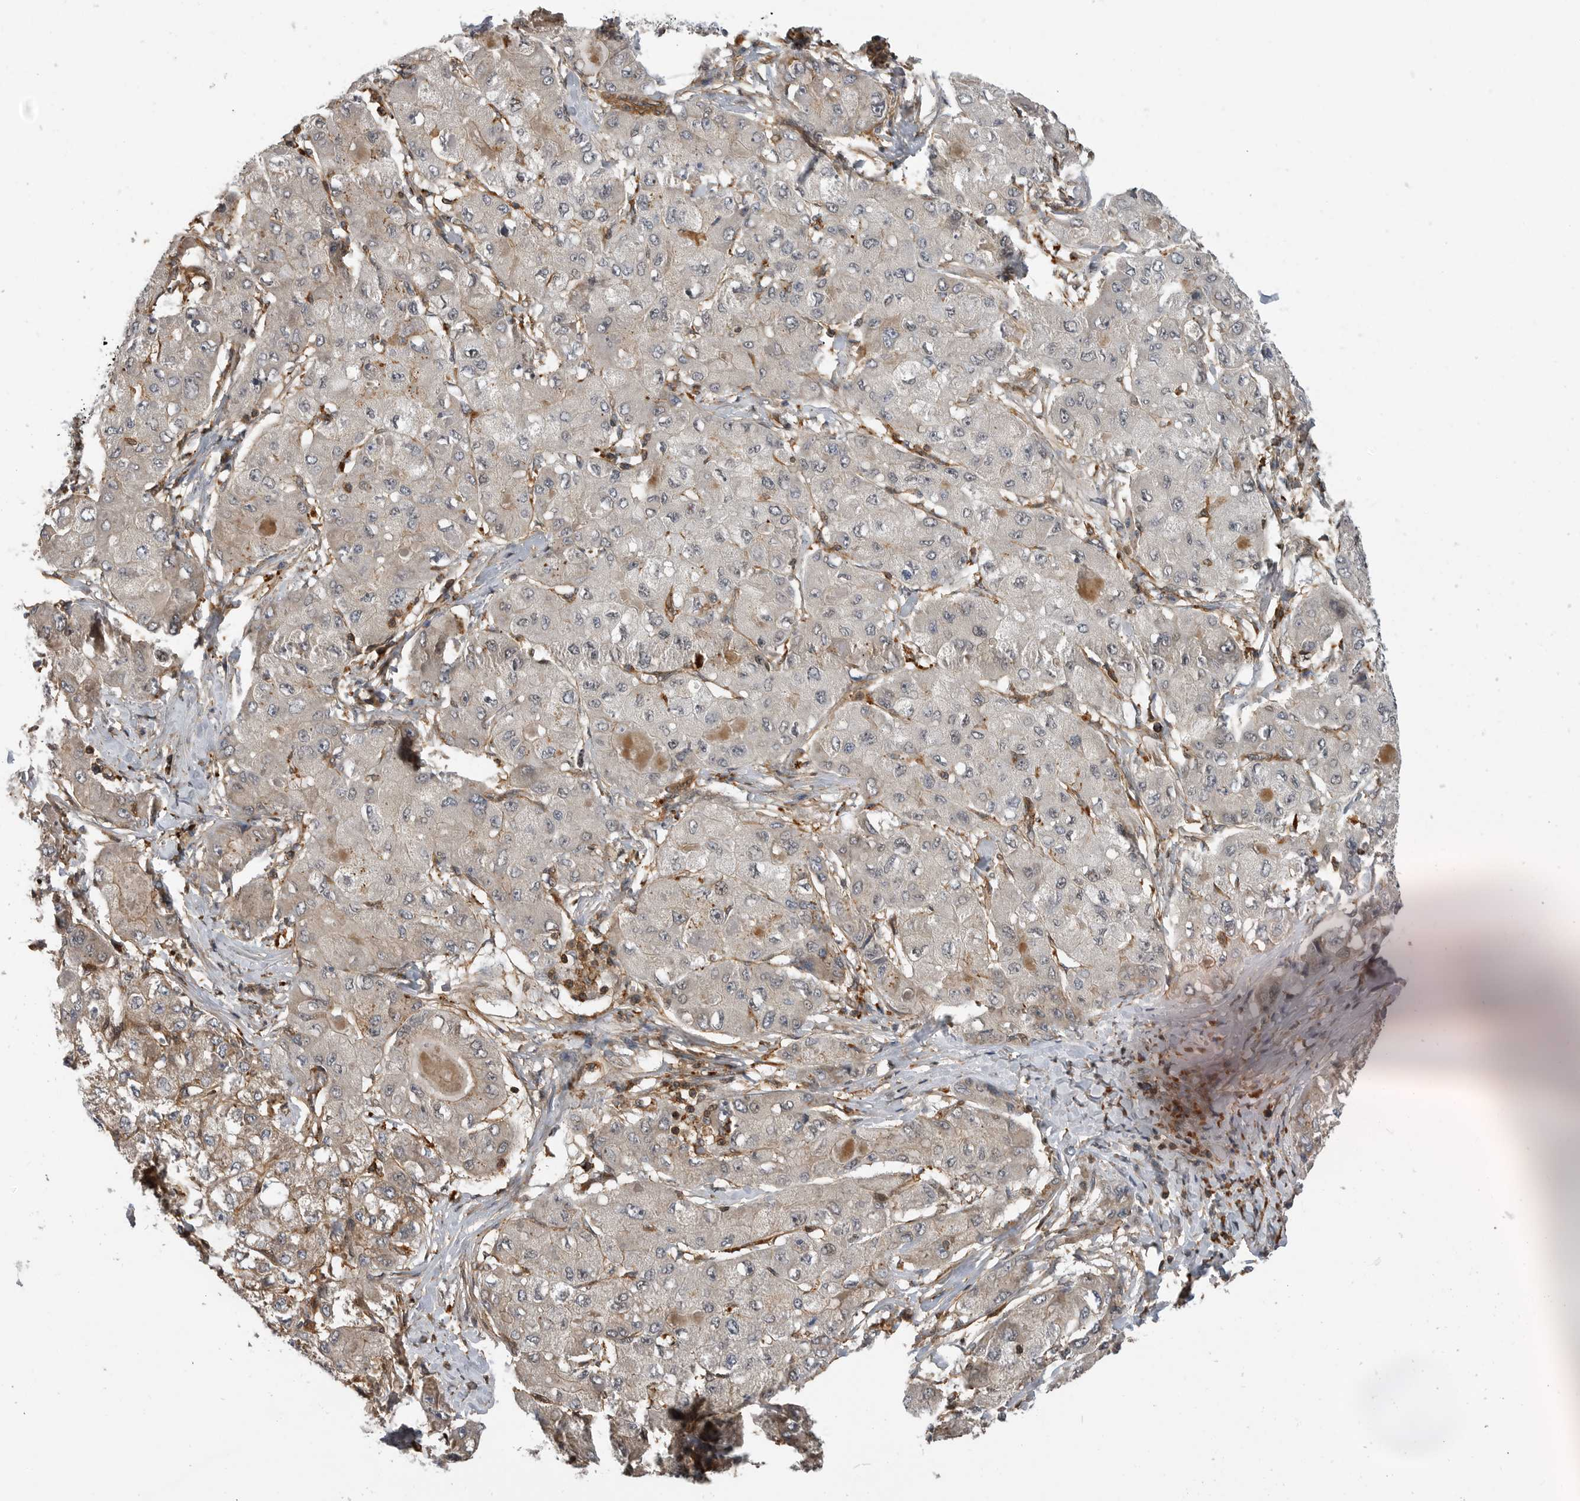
{"staining": {"intensity": "weak", "quantity": "25%-75%", "location": "cytoplasmic/membranous"}, "tissue": "liver cancer", "cell_type": "Tumor cells", "image_type": "cancer", "snomed": [{"axis": "morphology", "description": "Carcinoma, Hepatocellular, NOS"}, {"axis": "topography", "description": "Liver"}], "caption": "Weak cytoplasmic/membranous protein staining is appreciated in about 25%-75% of tumor cells in liver cancer.", "gene": "TRIM56", "patient": {"sex": "male", "age": 80}}